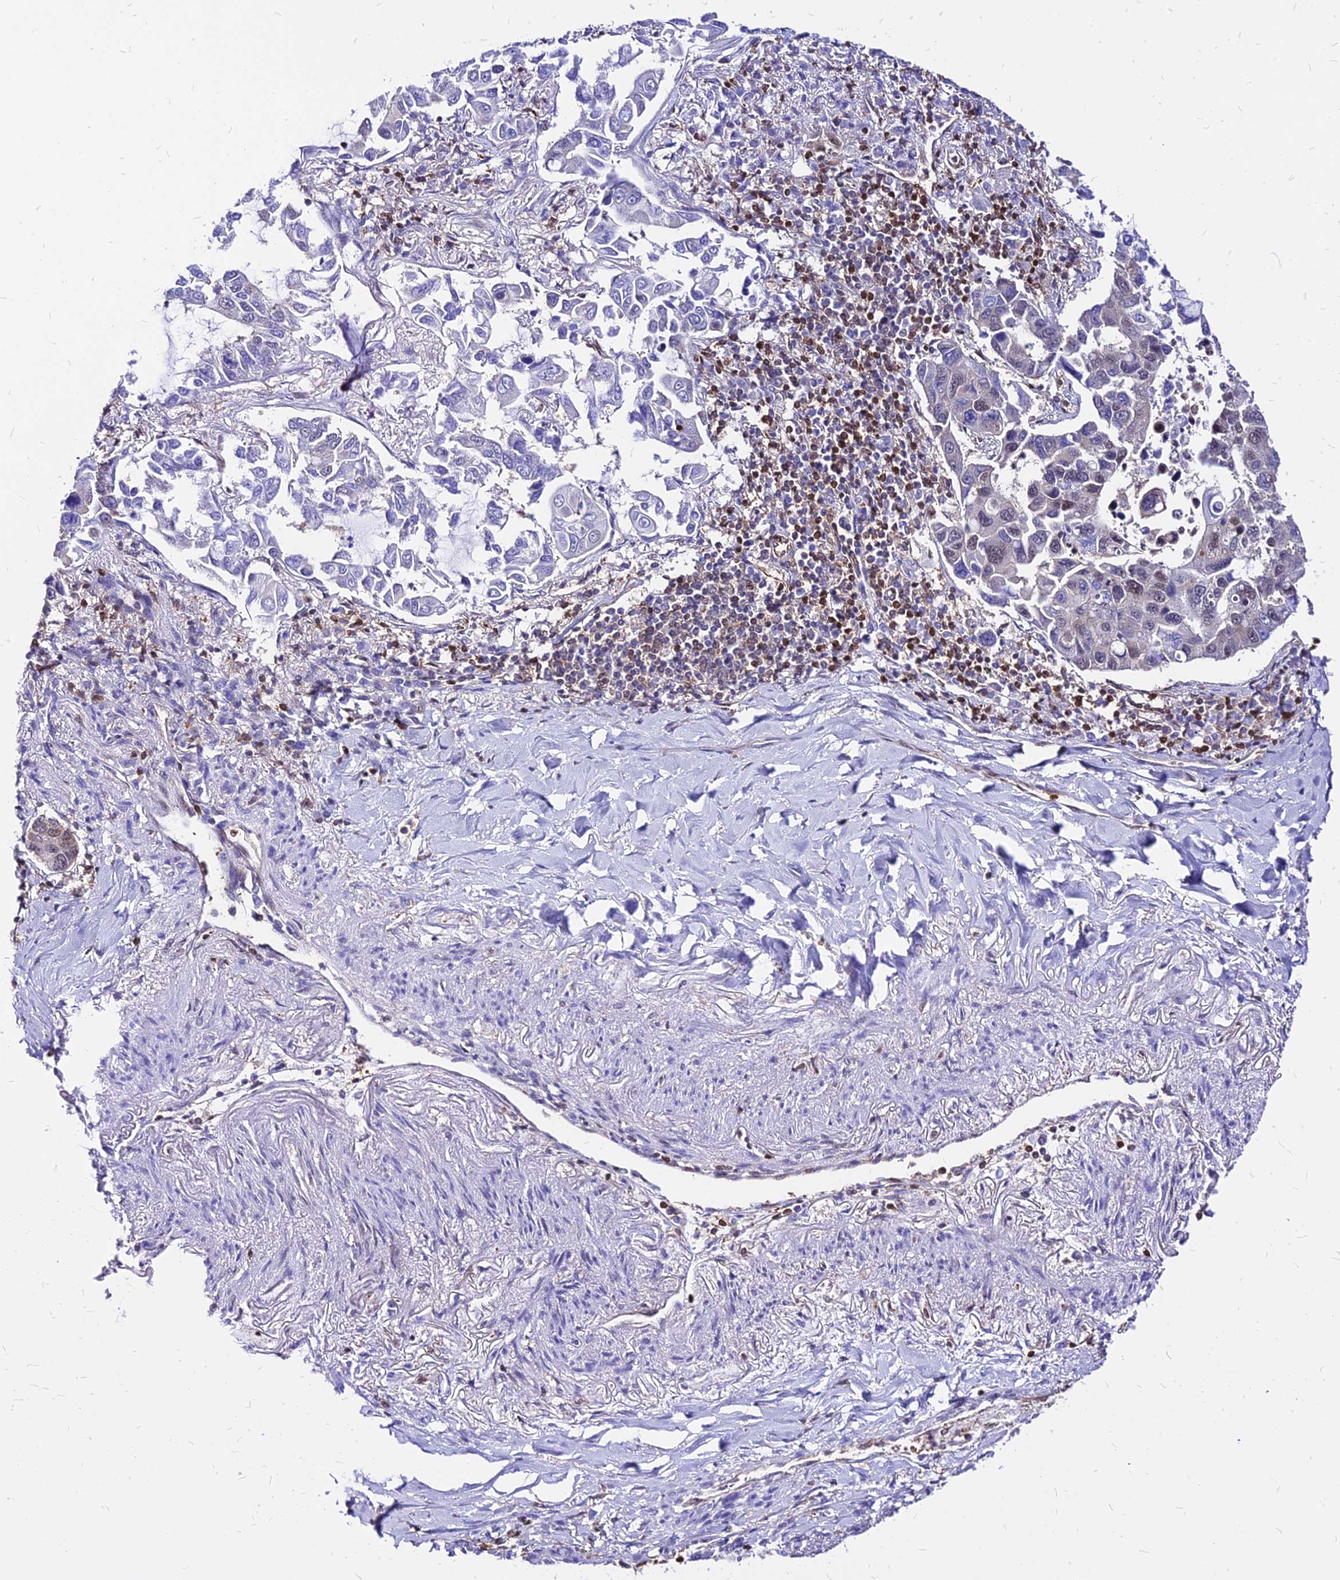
{"staining": {"intensity": "weak", "quantity": "<25%", "location": "nuclear"}, "tissue": "lung cancer", "cell_type": "Tumor cells", "image_type": "cancer", "snomed": [{"axis": "morphology", "description": "Adenocarcinoma, NOS"}, {"axis": "topography", "description": "Lung"}], "caption": "A micrograph of human lung adenocarcinoma is negative for staining in tumor cells.", "gene": "PAXX", "patient": {"sex": "male", "age": 64}}